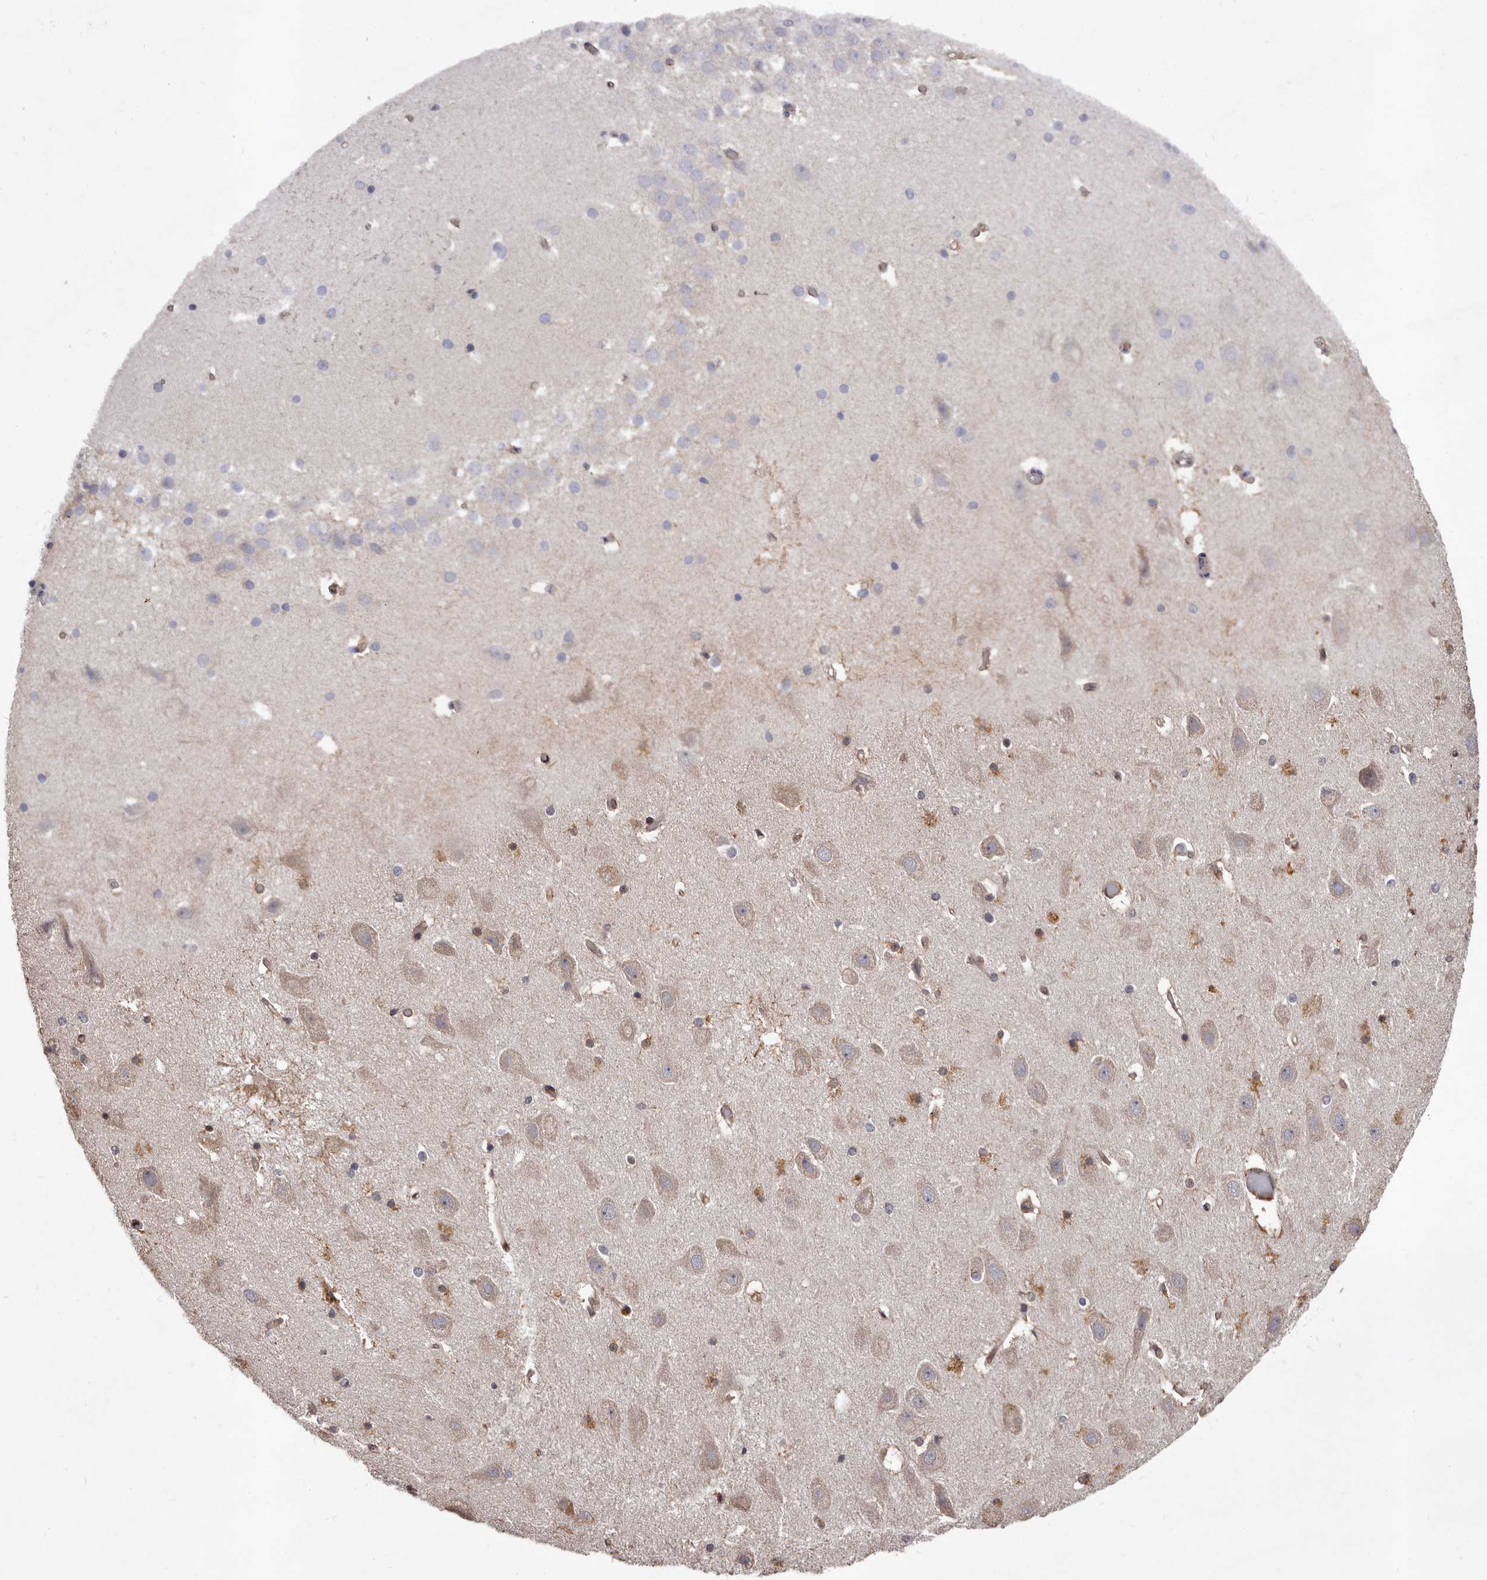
{"staining": {"intensity": "moderate", "quantity": "<25%", "location": "cytoplasmic/membranous"}, "tissue": "hippocampus", "cell_type": "Glial cells", "image_type": "normal", "snomed": [{"axis": "morphology", "description": "Normal tissue, NOS"}, {"axis": "topography", "description": "Hippocampus"}], "caption": "Immunohistochemistry (DAB (3,3'-diaminobenzidine)) staining of benign hippocampus exhibits moderate cytoplasmic/membranous protein staining in approximately <25% of glial cells.", "gene": "GADD45B", "patient": {"sex": "female", "age": 52}}